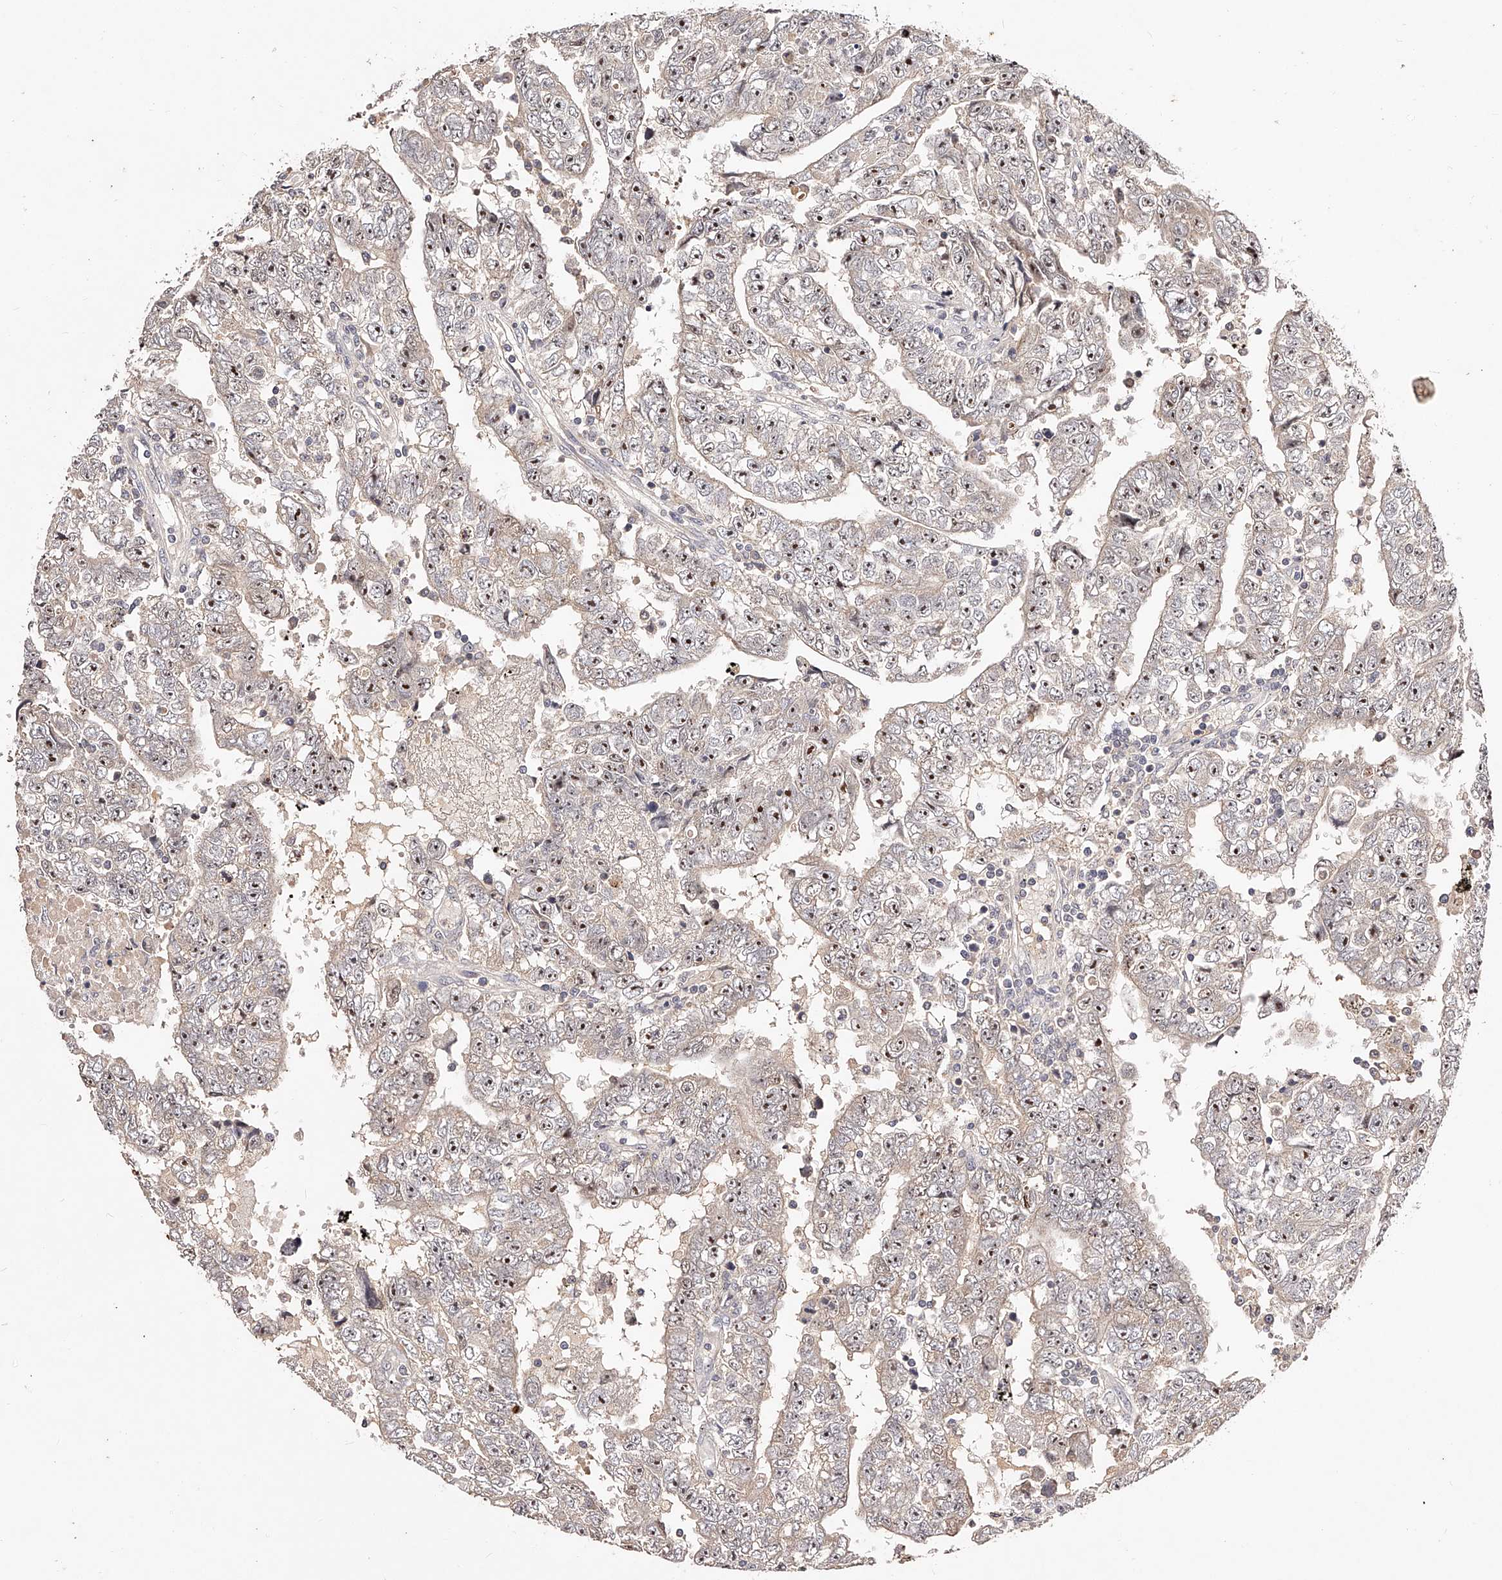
{"staining": {"intensity": "moderate", "quantity": "25%-75%", "location": "nuclear"}, "tissue": "testis cancer", "cell_type": "Tumor cells", "image_type": "cancer", "snomed": [{"axis": "morphology", "description": "Carcinoma, Embryonal, NOS"}, {"axis": "topography", "description": "Testis"}], "caption": "This is a photomicrograph of immunohistochemistry staining of testis cancer (embryonal carcinoma), which shows moderate staining in the nuclear of tumor cells.", "gene": "PHACTR1", "patient": {"sex": "male", "age": 25}}